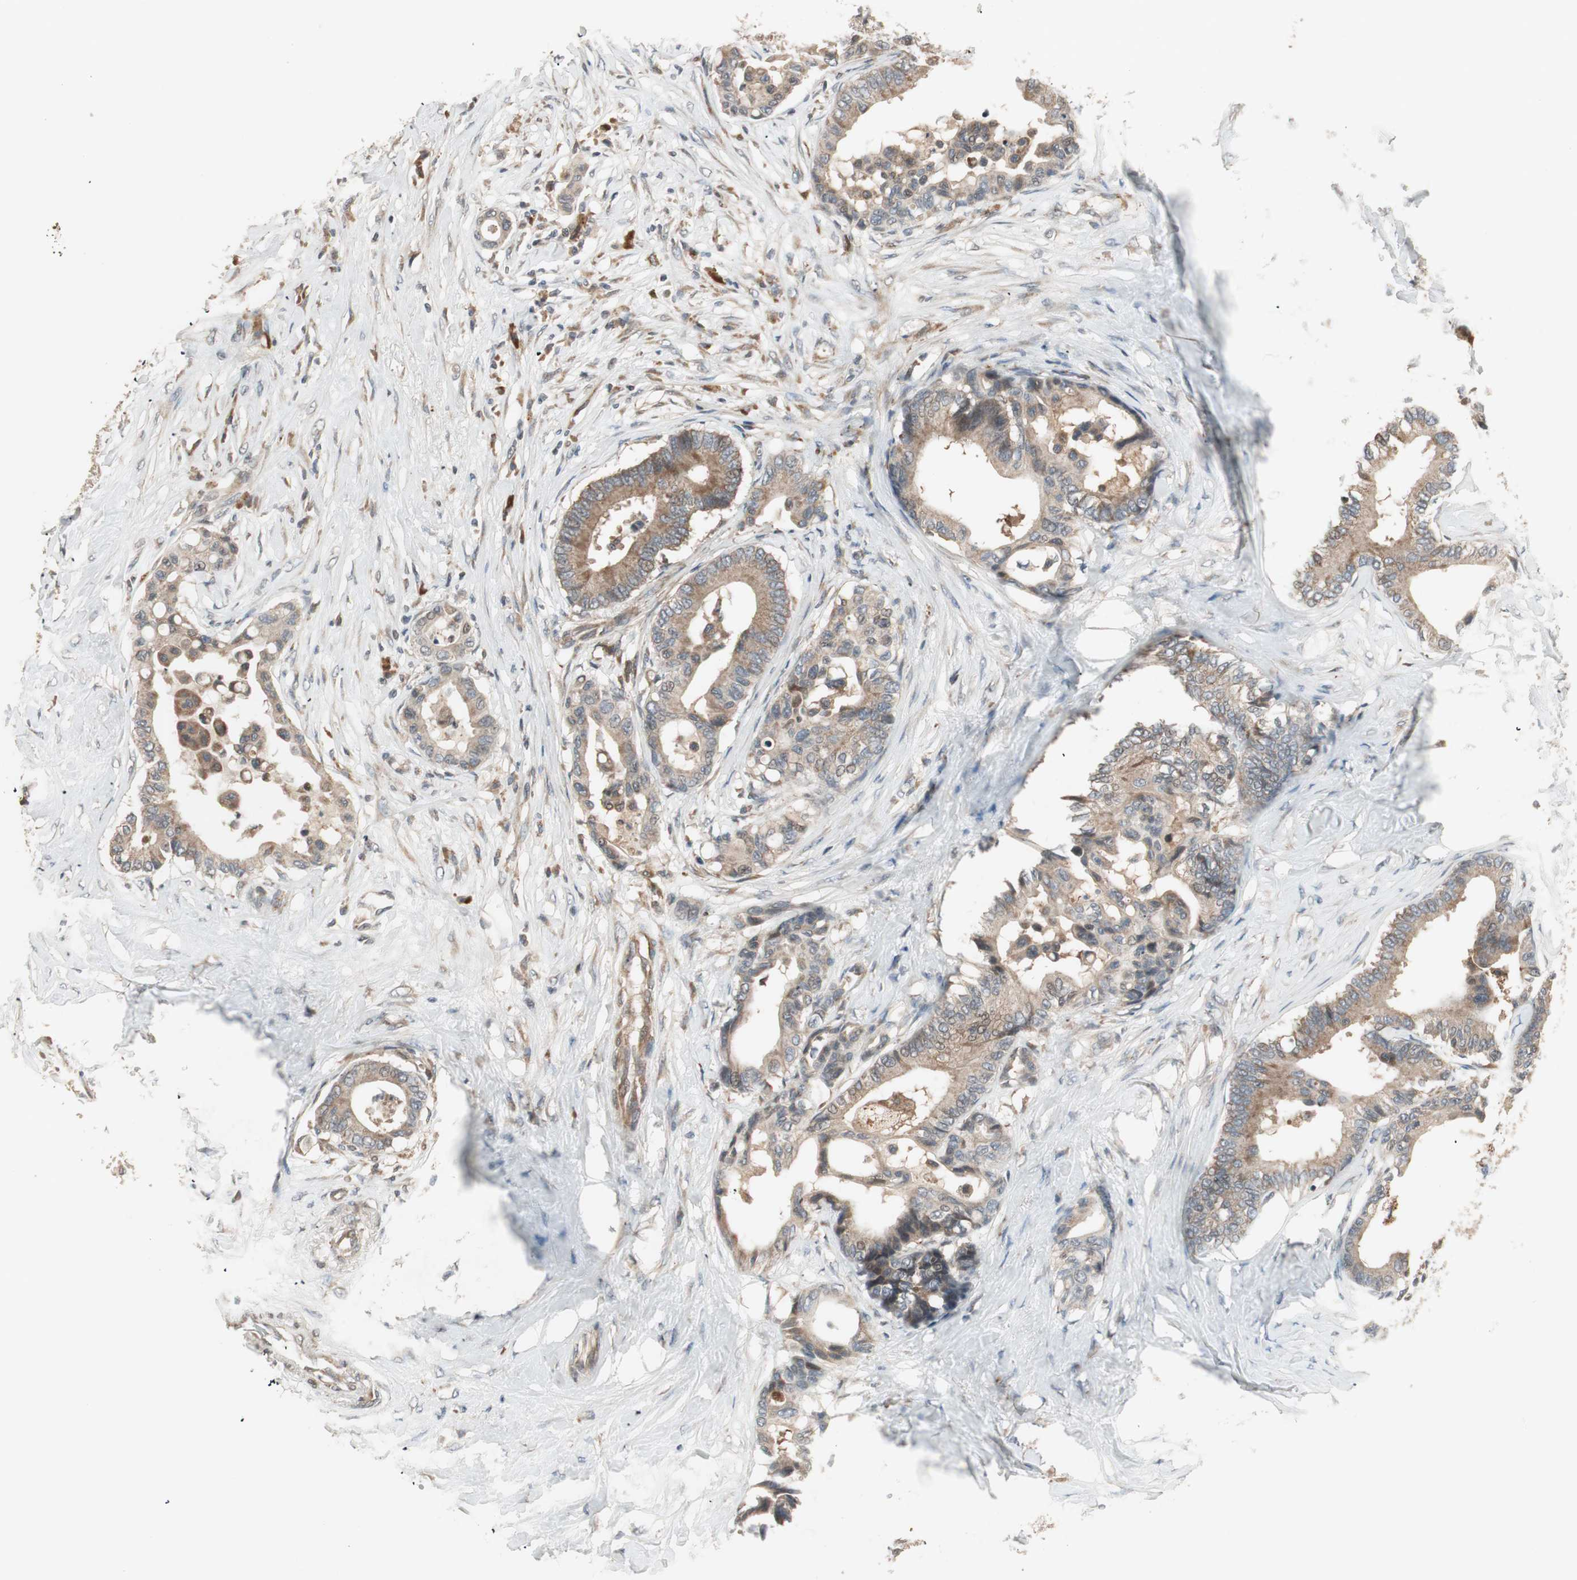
{"staining": {"intensity": "weak", "quantity": ">75%", "location": "cytoplasmic/membranous"}, "tissue": "colorectal cancer", "cell_type": "Tumor cells", "image_type": "cancer", "snomed": [{"axis": "morphology", "description": "Normal tissue, NOS"}, {"axis": "morphology", "description": "Adenocarcinoma, NOS"}, {"axis": "topography", "description": "Colon"}], "caption": "Colorectal adenocarcinoma tissue demonstrates weak cytoplasmic/membranous positivity in approximately >75% of tumor cells", "gene": "SFRP1", "patient": {"sex": "male", "age": 82}}